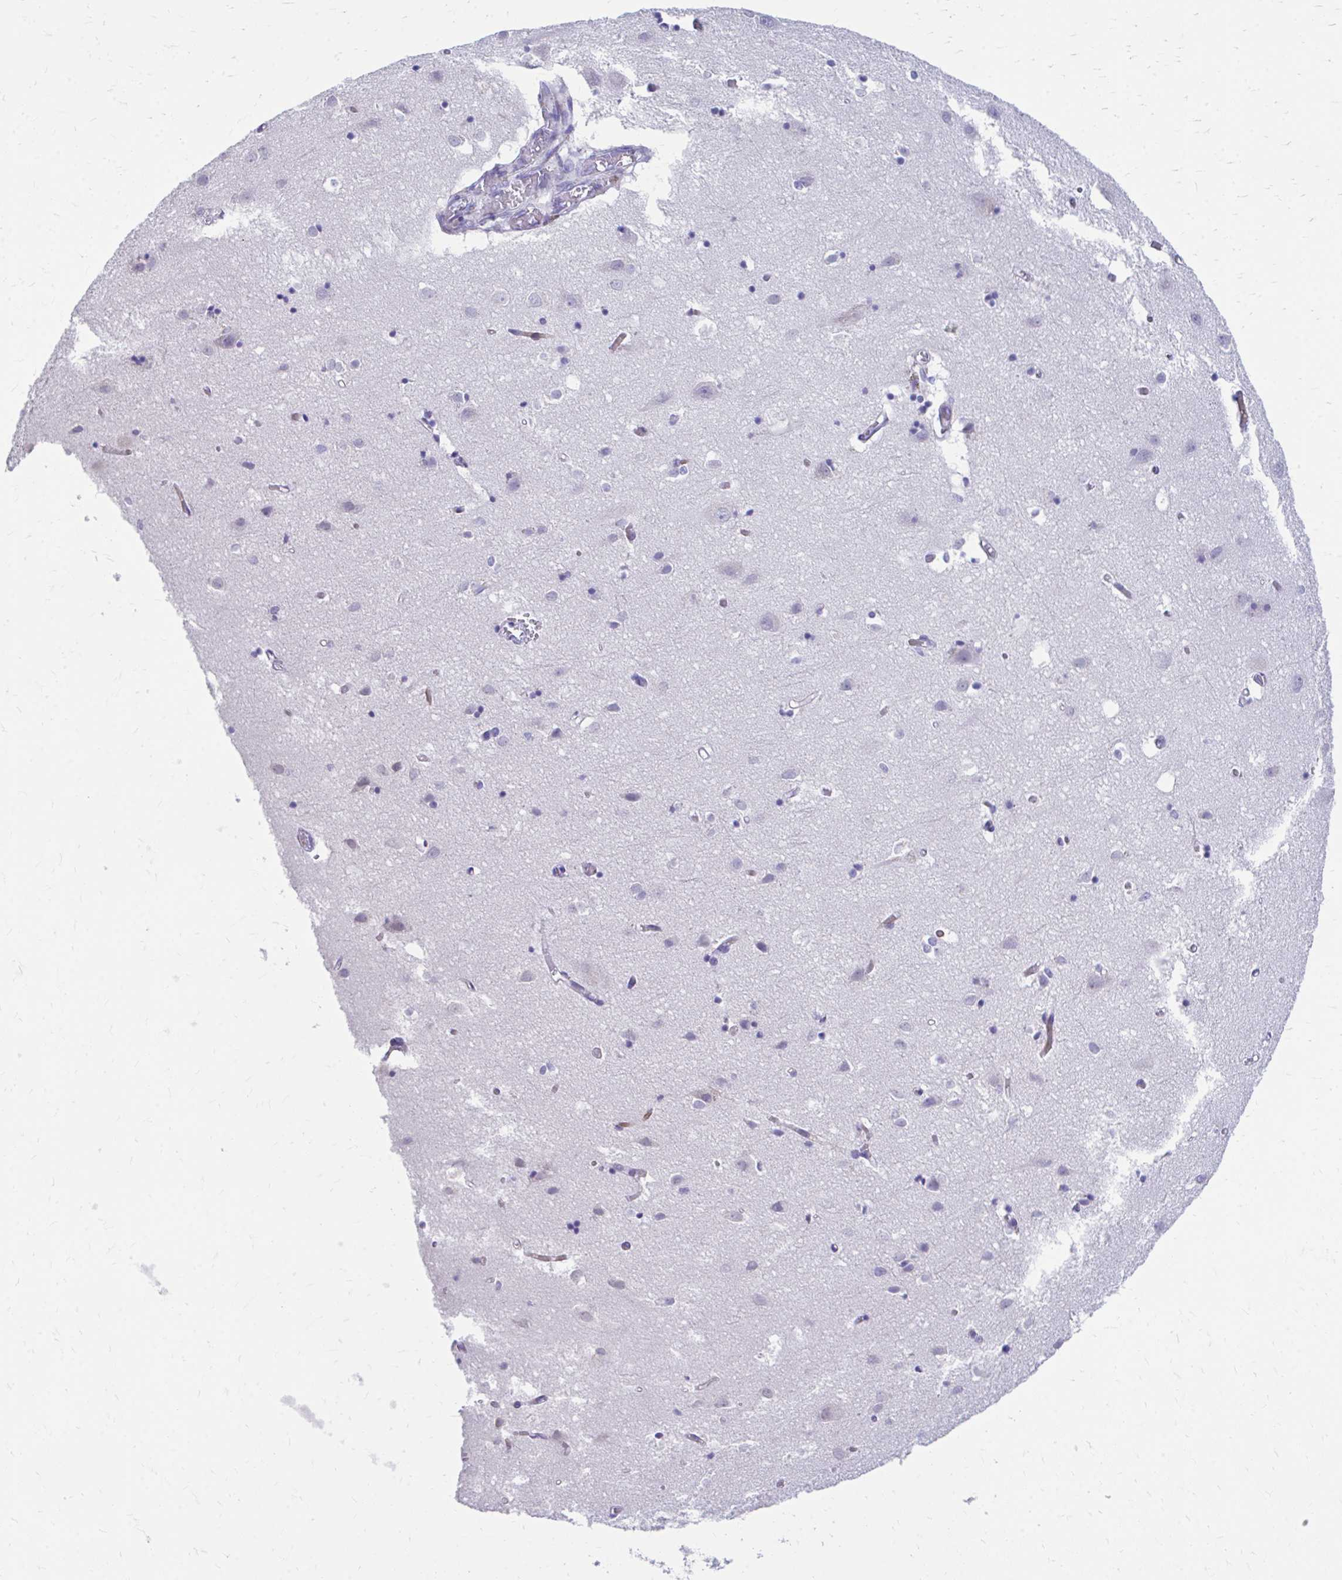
{"staining": {"intensity": "negative", "quantity": "none", "location": "none"}, "tissue": "cerebral cortex", "cell_type": "Endothelial cells", "image_type": "normal", "snomed": [{"axis": "morphology", "description": "Normal tissue, NOS"}, {"axis": "topography", "description": "Cerebral cortex"}], "caption": "Immunohistochemistry (IHC) of benign human cerebral cortex exhibits no positivity in endothelial cells. (Brightfield microscopy of DAB IHC at high magnification).", "gene": "ENSG00000285953", "patient": {"sex": "male", "age": 70}}